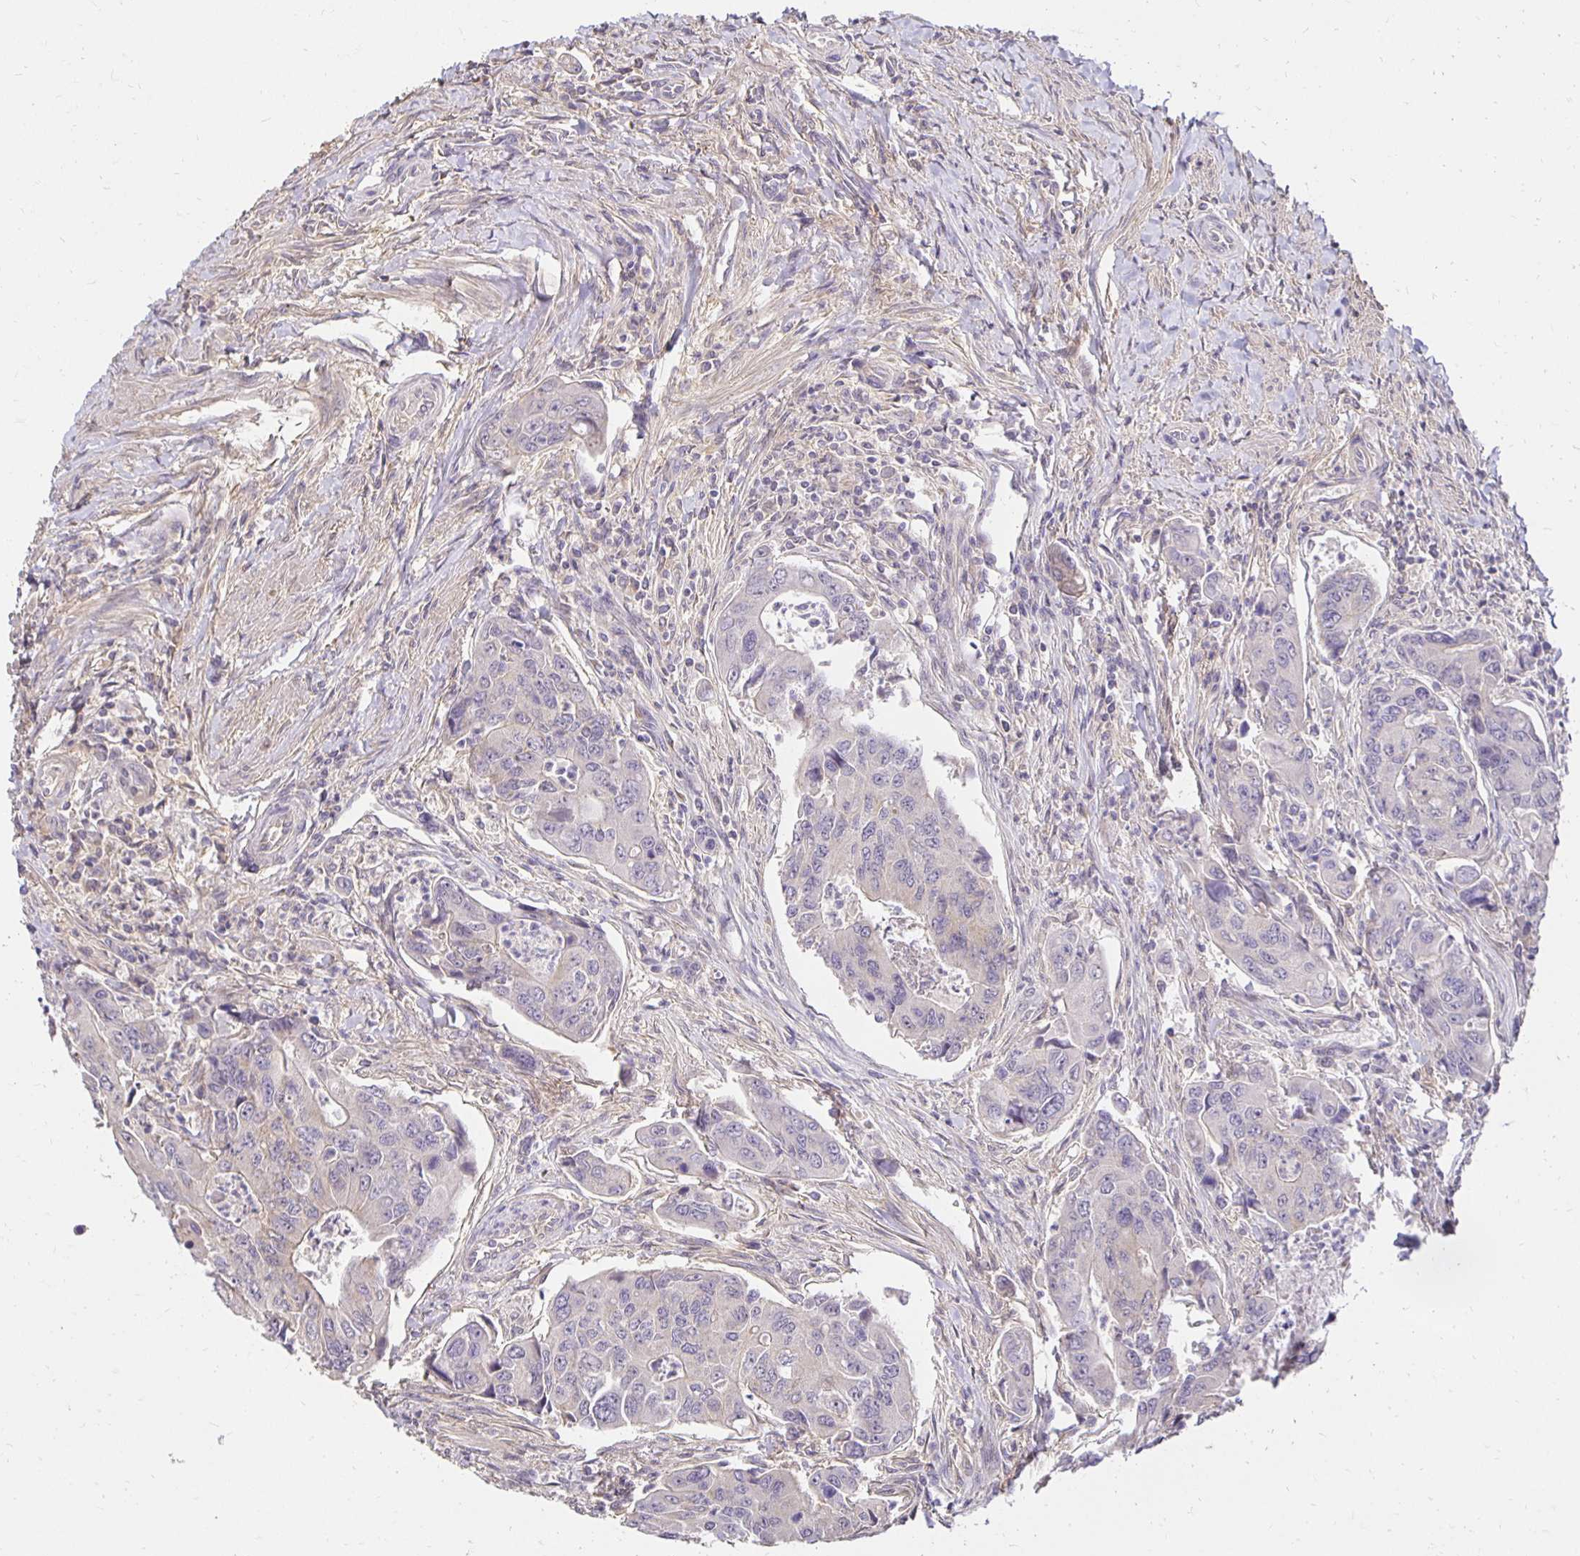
{"staining": {"intensity": "negative", "quantity": "none", "location": "none"}, "tissue": "colorectal cancer", "cell_type": "Tumor cells", "image_type": "cancer", "snomed": [{"axis": "morphology", "description": "Adenocarcinoma, NOS"}, {"axis": "topography", "description": "Colon"}], "caption": "Adenocarcinoma (colorectal) was stained to show a protein in brown. There is no significant expression in tumor cells.", "gene": "PNPLA3", "patient": {"sex": "female", "age": 67}}